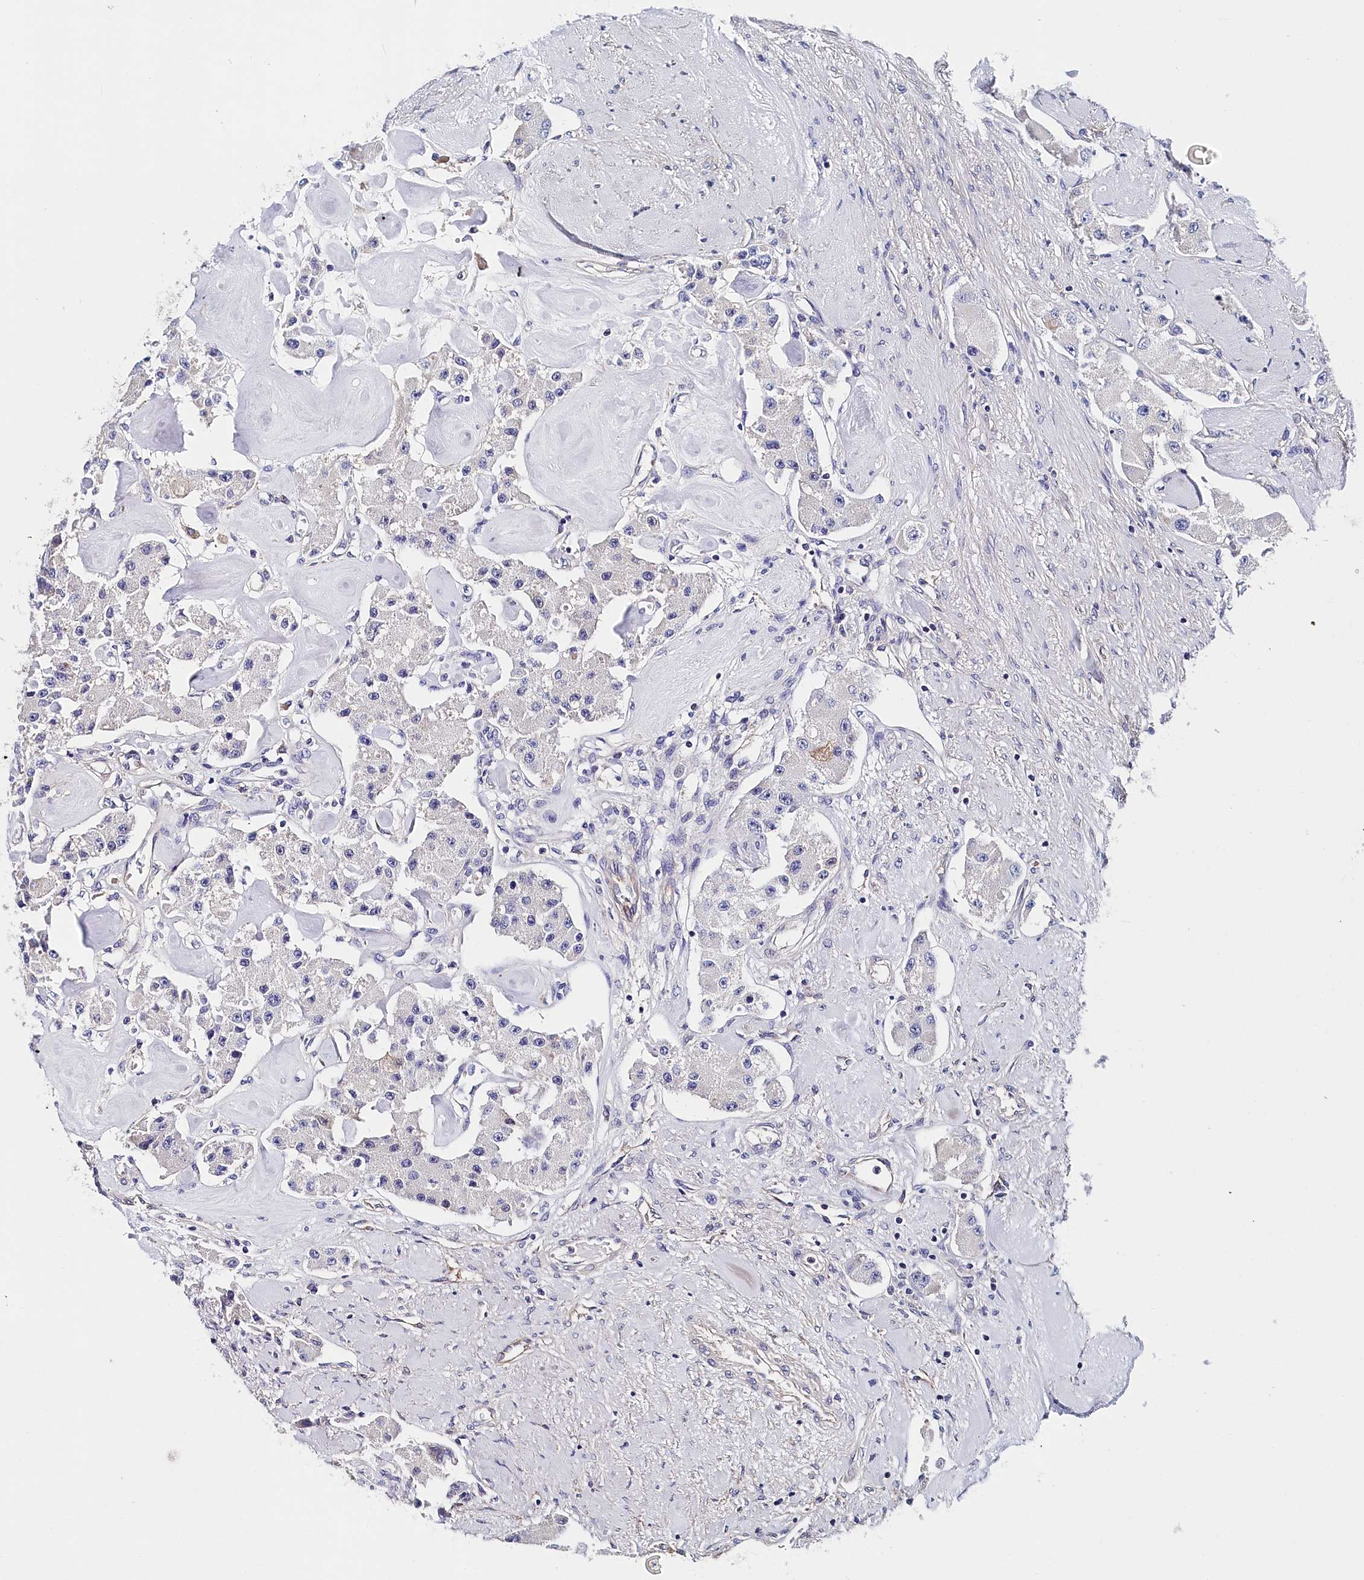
{"staining": {"intensity": "negative", "quantity": "none", "location": "none"}, "tissue": "carcinoid", "cell_type": "Tumor cells", "image_type": "cancer", "snomed": [{"axis": "morphology", "description": "Carcinoid, malignant, NOS"}, {"axis": "topography", "description": "Pancreas"}], "caption": "DAB immunohistochemical staining of human carcinoid shows no significant expression in tumor cells. (DAB (3,3'-diaminobenzidine) IHC visualized using brightfield microscopy, high magnification).", "gene": "BHMT", "patient": {"sex": "male", "age": 41}}